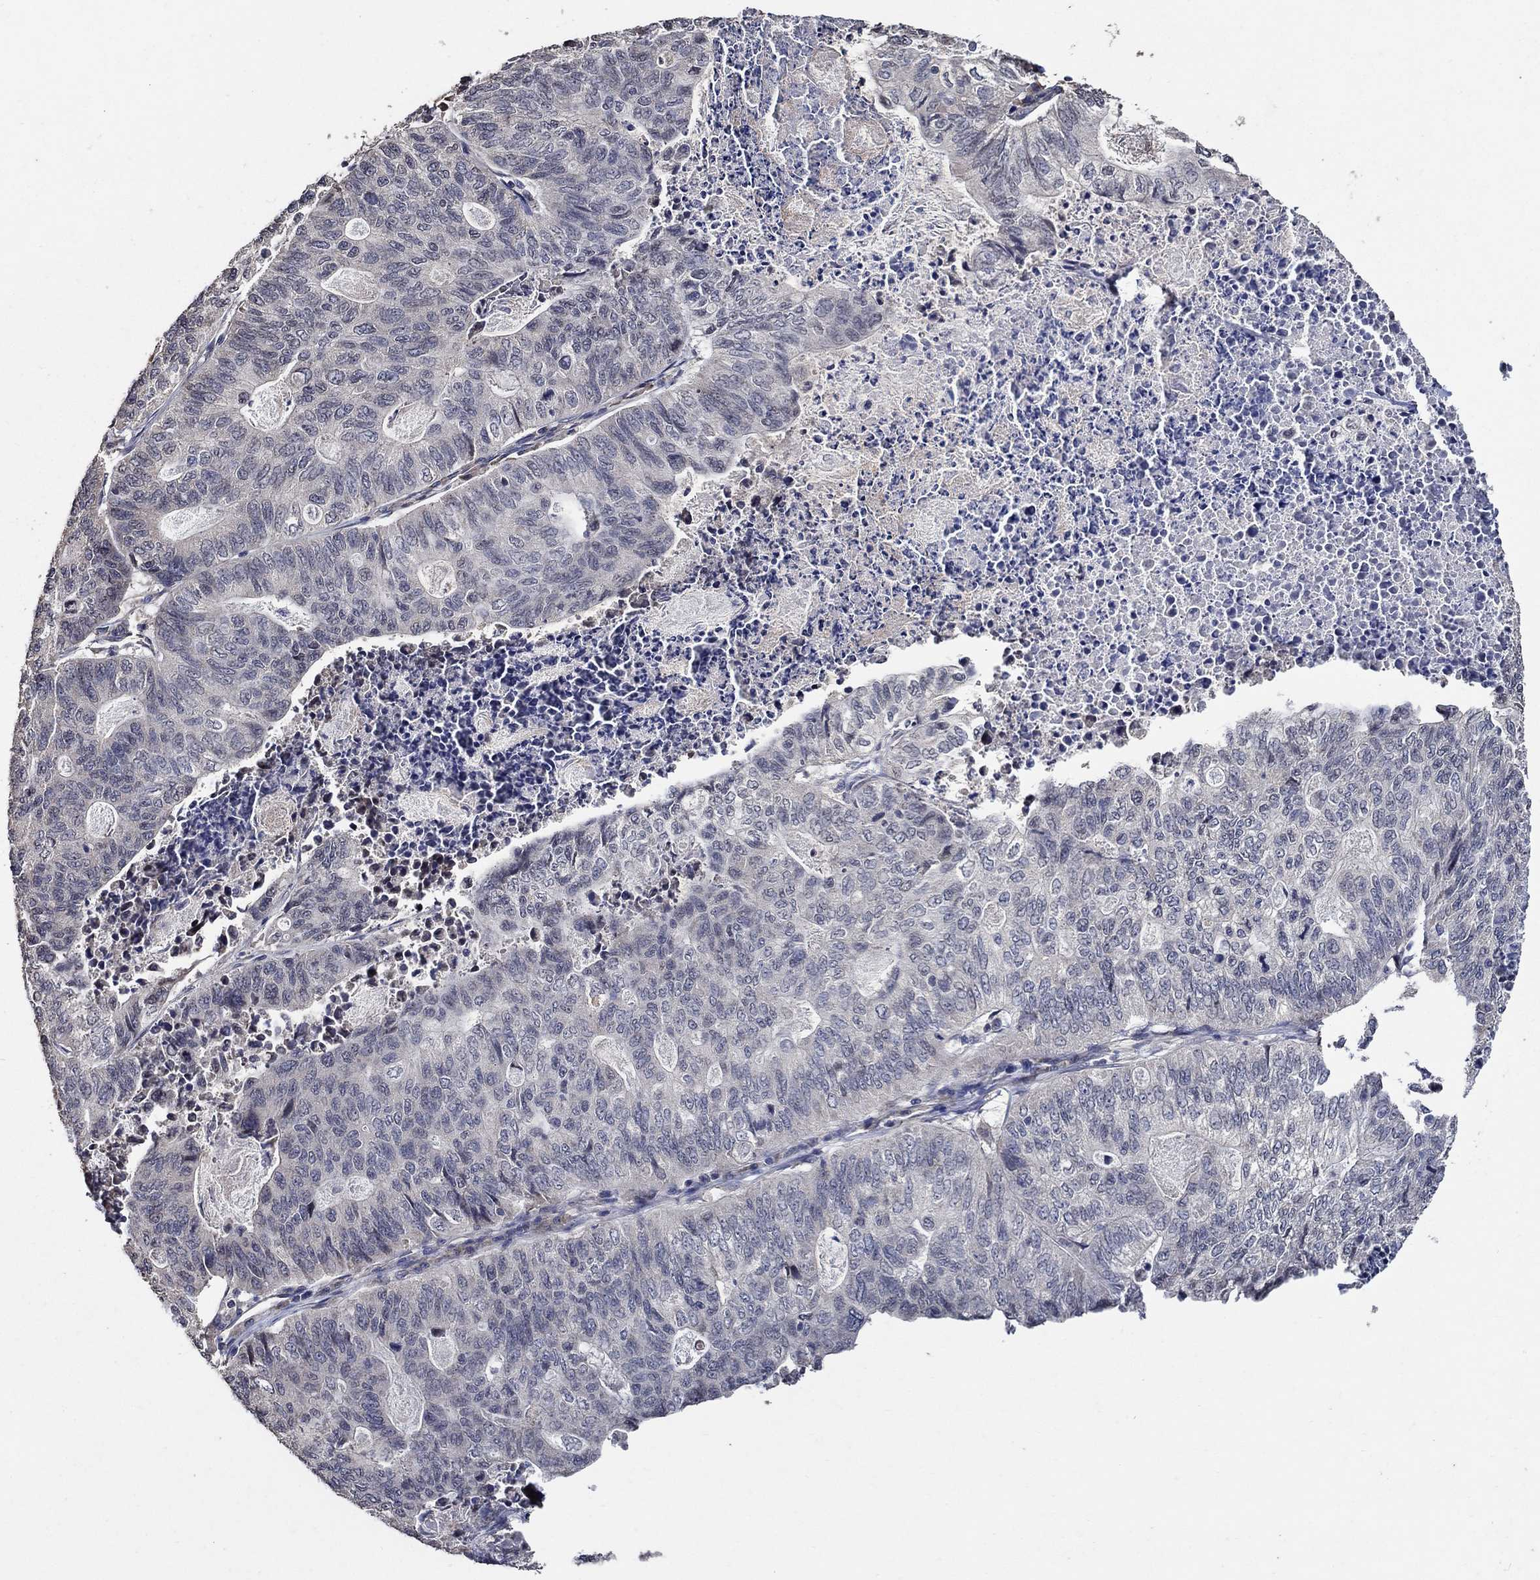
{"staining": {"intensity": "negative", "quantity": "none", "location": "none"}, "tissue": "stomach cancer", "cell_type": "Tumor cells", "image_type": "cancer", "snomed": [{"axis": "morphology", "description": "Adenocarcinoma, NOS"}, {"axis": "topography", "description": "Stomach, upper"}], "caption": "A photomicrograph of stomach cancer stained for a protein demonstrates no brown staining in tumor cells. (Immunohistochemistry (ihc), brightfield microscopy, high magnification).", "gene": "HAP1", "patient": {"sex": "female", "age": 67}}